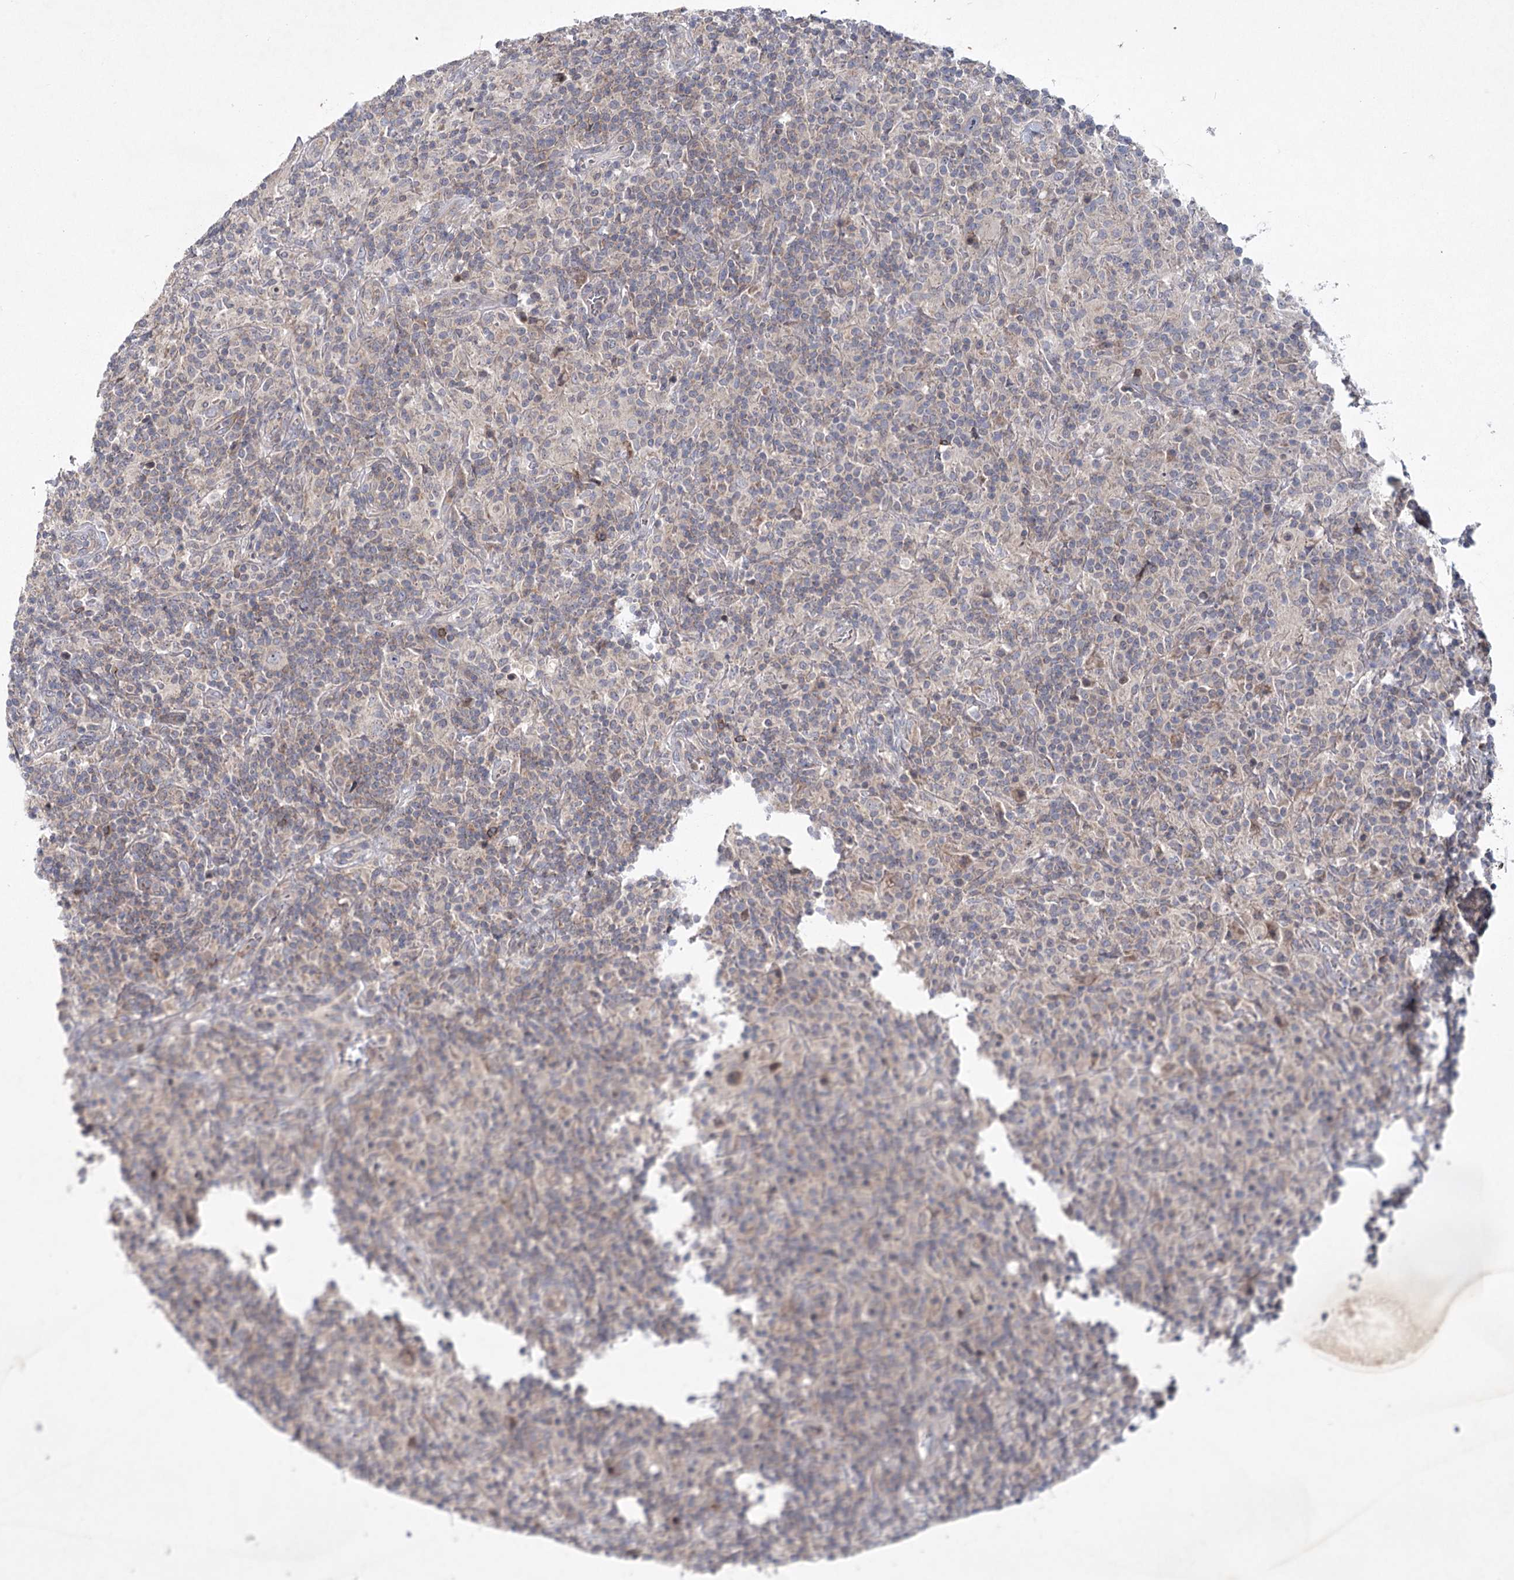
{"staining": {"intensity": "negative", "quantity": "none", "location": "none"}, "tissue": "lymphoma", "cell_type": "Tumor cells", "image_type": "cancer", "snomed": [{"axis": "morphology", "description": "Hodgkin's disease, NOS"}, {"axis": "topography", "description": "Lymph node"}], "caption": "Tumor cells show no significant protein staining in lymphoma. (Immunohistochemistry (ihc), brightfield microscopy, high magnification).", "gene": "MAP3K13", "patient": {"sex": "male", "age": 70}}